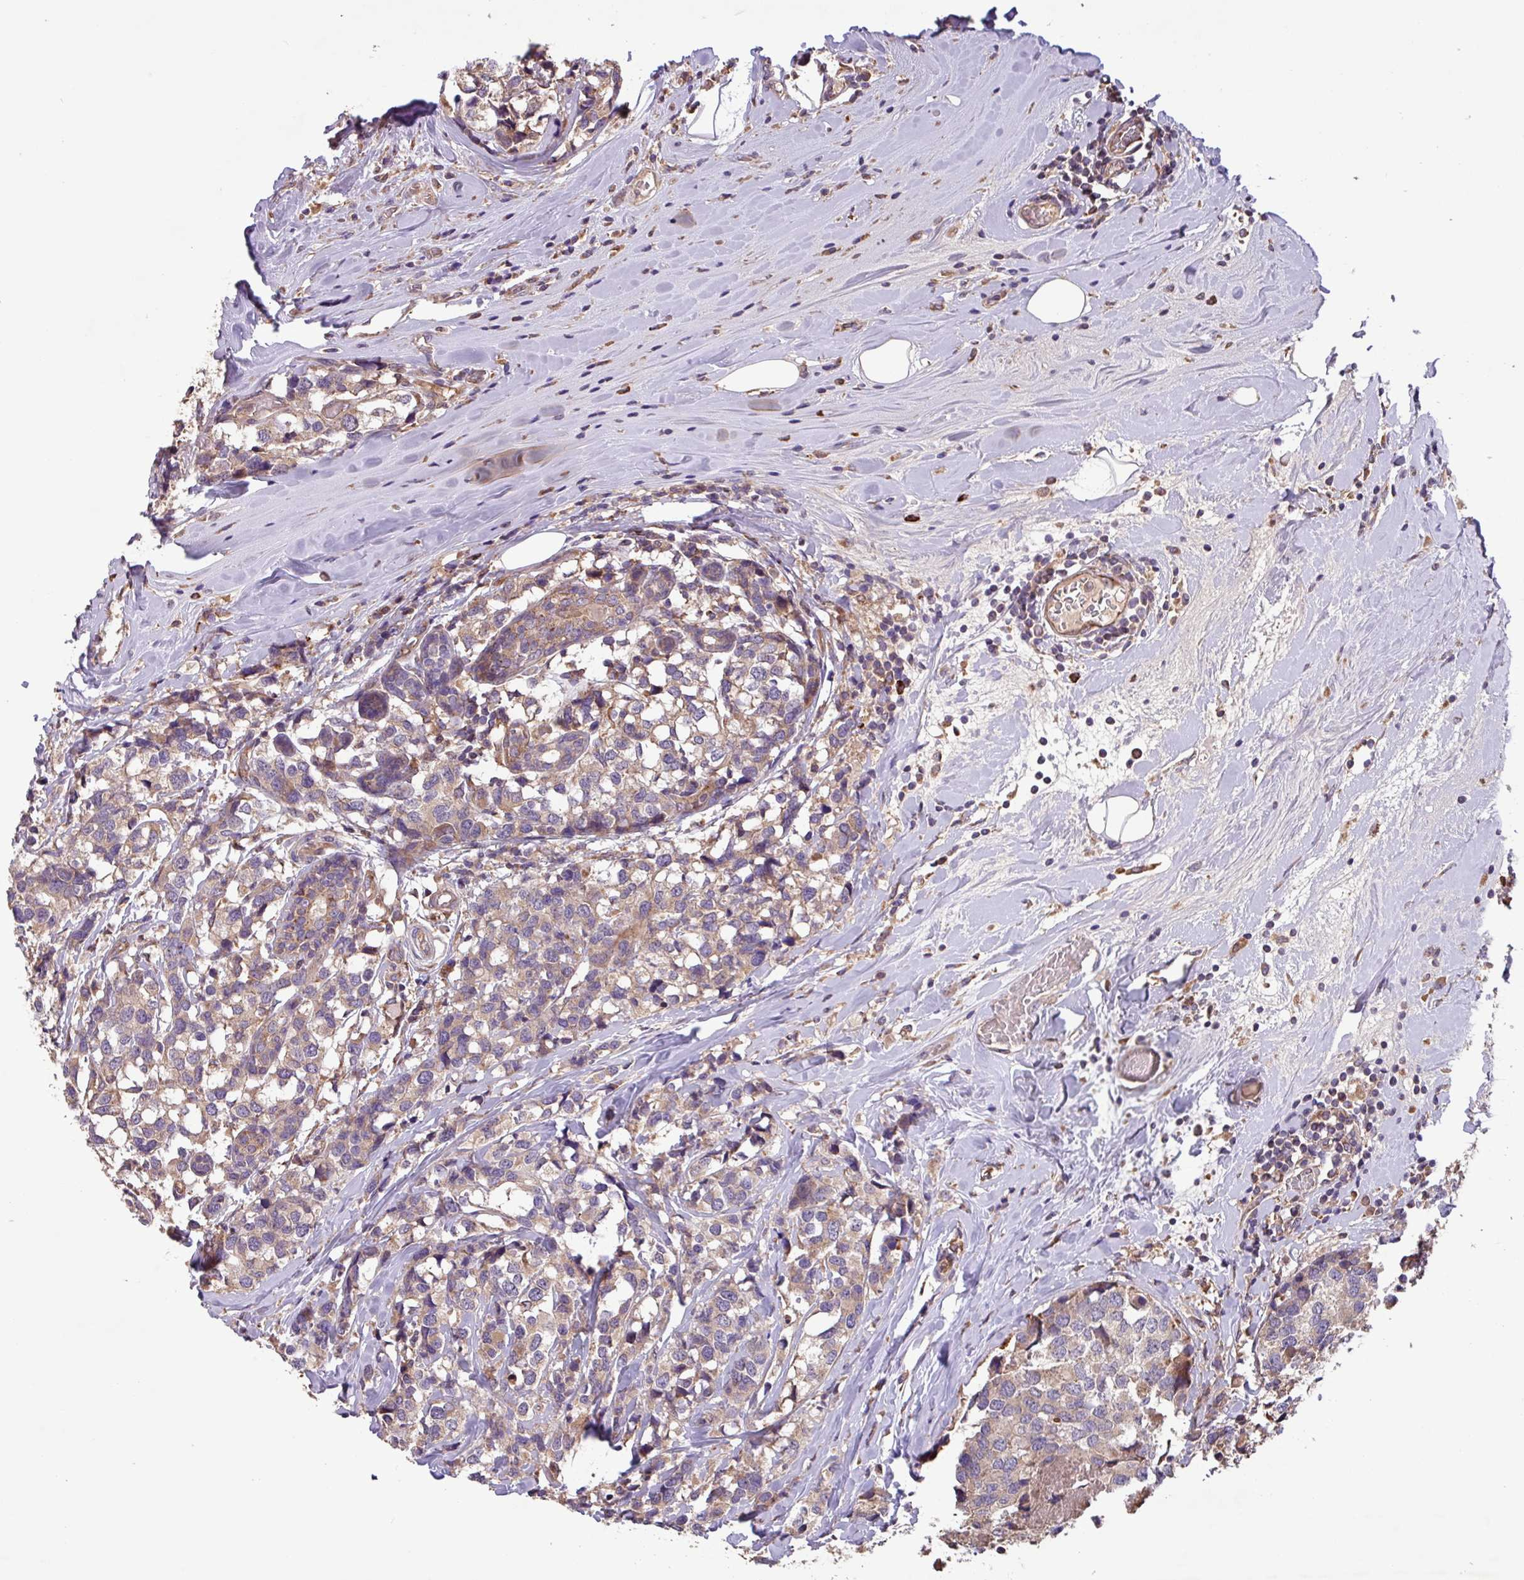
{"staining": {"intensity": "moderate", "quantity": "25%-75%", "location": "cytoplasmic/membranous"}, "tissue": "breast cancer", "cell_type": "Tumor cells", "image_type": "cancer", "snomed": [{"axis": "morphology", "description": "Lobular carcinoma"}, {"axis": "topography", "description": "Breast"}], "caption": "This is a micrograph of immunohistochemistry (IHC) staining of breast cancer, which shows moderate staining in the cytoplasmic/membranous of tumor cells.", "gene": "PTPRQ", "patient": {"sex": "female", "age": 59}}